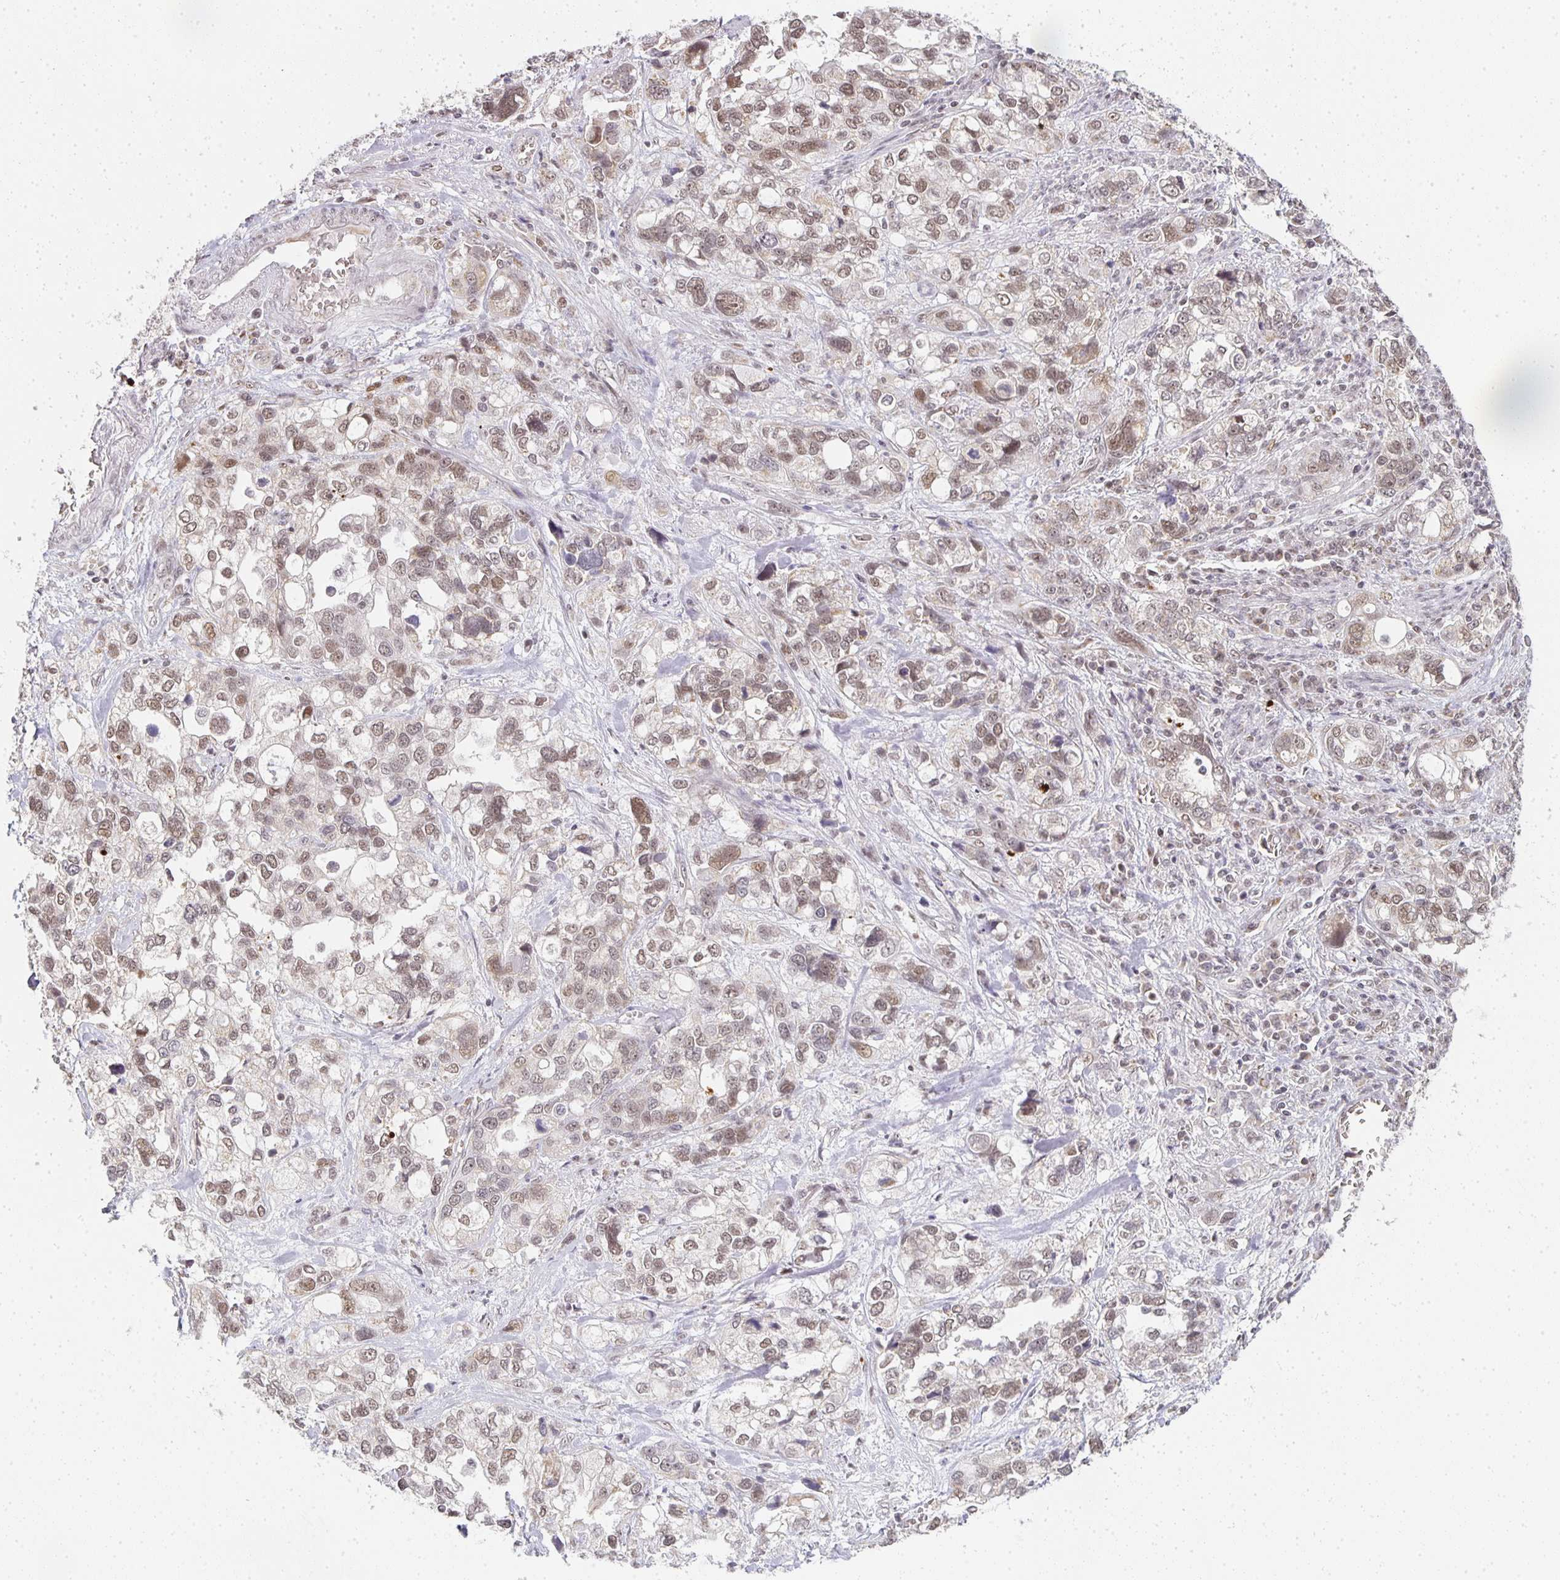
{"staining": {"intensity": "weak", "quantity": "25%-75%", "location": "nuclear"}, "tissue": "stomach cancer", "cell_type": "Tumor cells", "image_type": "cancer", "snomed": [{"axis": "morphology", "description": "Adenocarcinoma, NOS"}, {"axis": "topography", "description": "Stomach, upper"}], "caption": "Stomach cancer (adenocarcinoma) stained with a protein marker shows weak staining in tumor cells.", "gene": "SMARCA2", "patient": {"sex": "female", "age": 81}}